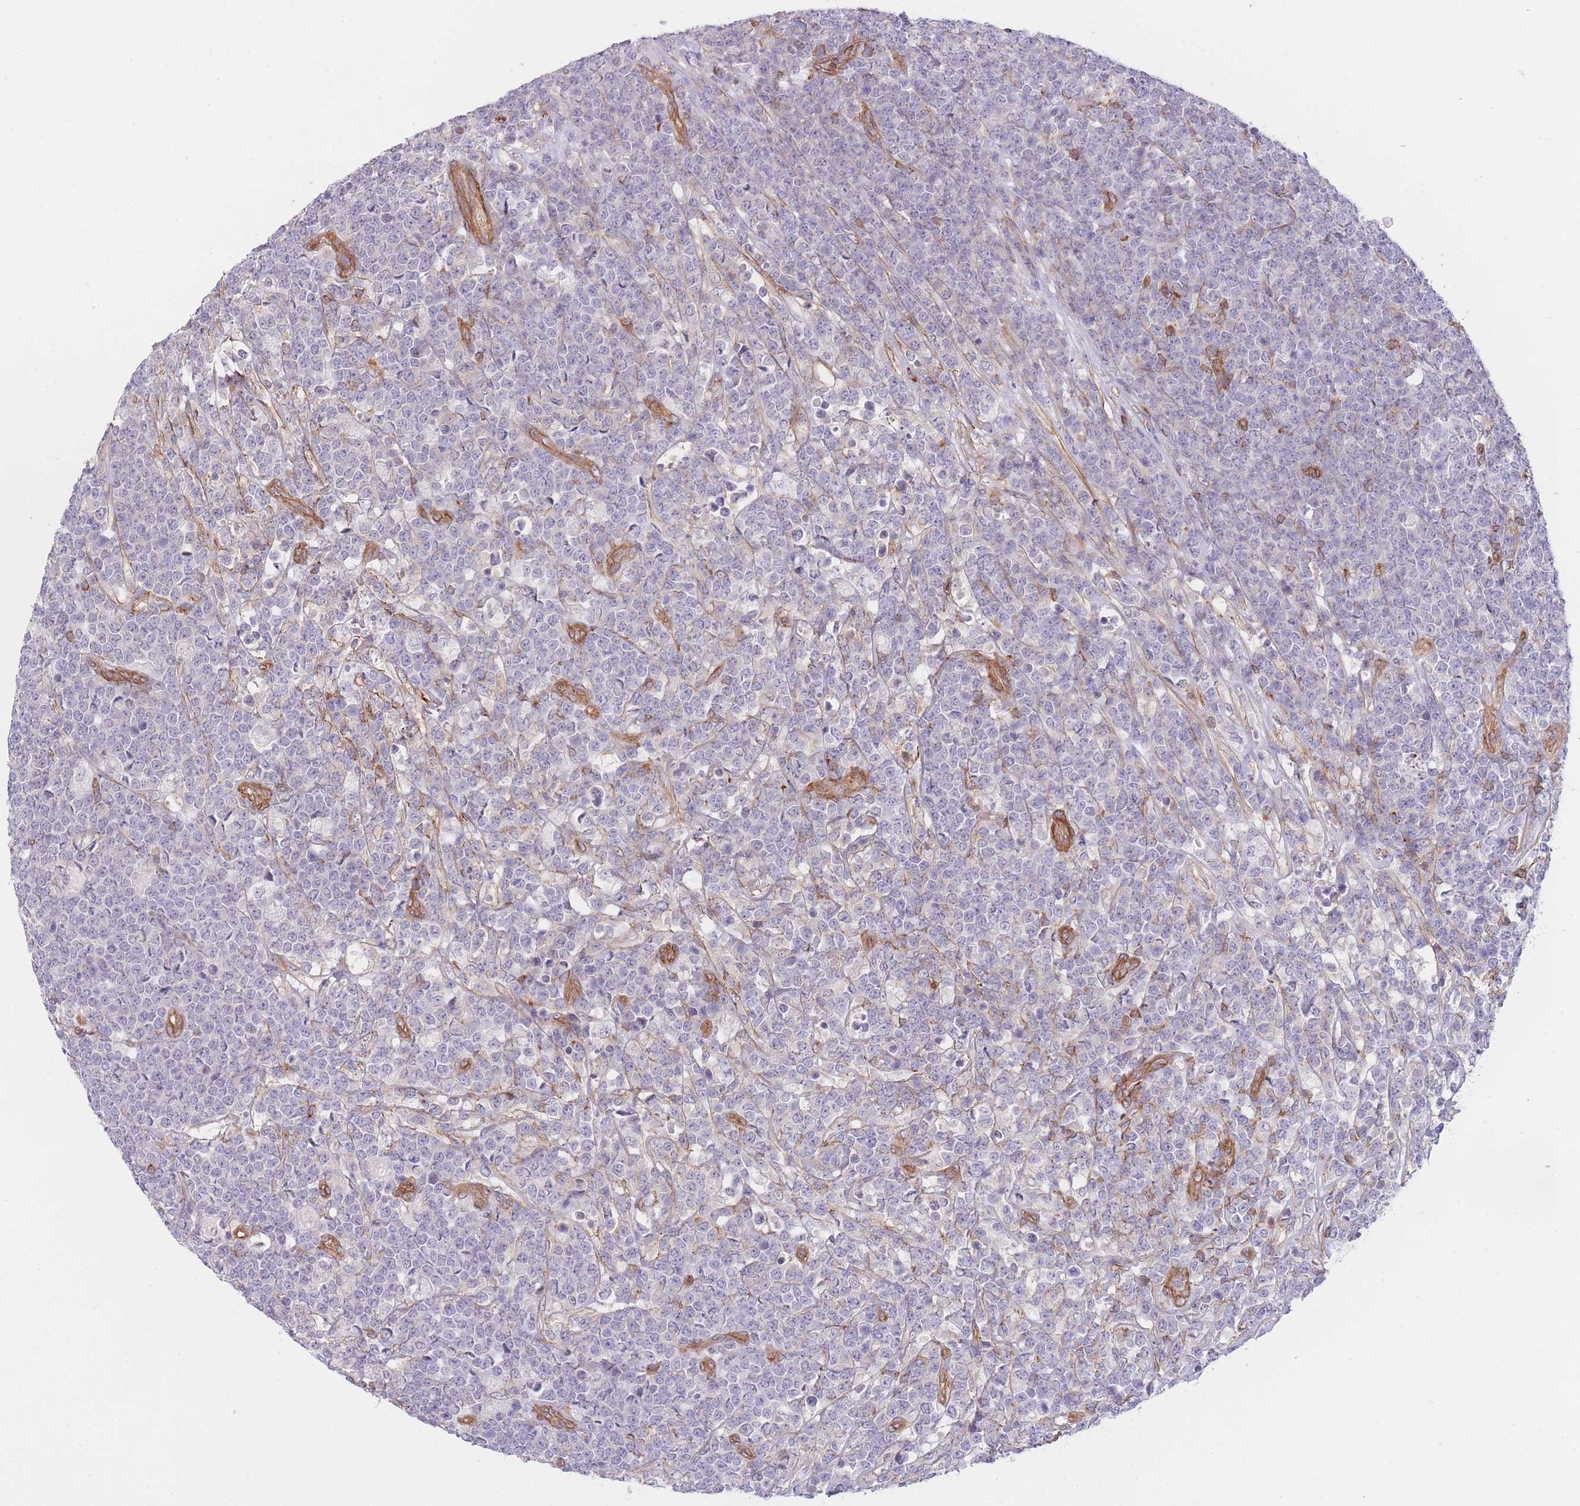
{"staining": {"intensity": "negative", "quantity": "none", "location": "none"}, "tissue": "lymphoma", "cell_type": "Tumor cells", "image_type": "cancer", "snomed": [{"axis": "morphology", "description": "Malignant lymphoma, non-Hodgkin's type, High grade"}, {"axis": "topography", "description": "Small intestine"}], "caption": "Tumor cells are negative for brown protein staining in lymphoma.", "gene": "CDC25B", "patient": {"sex": "male", "age": 8}}